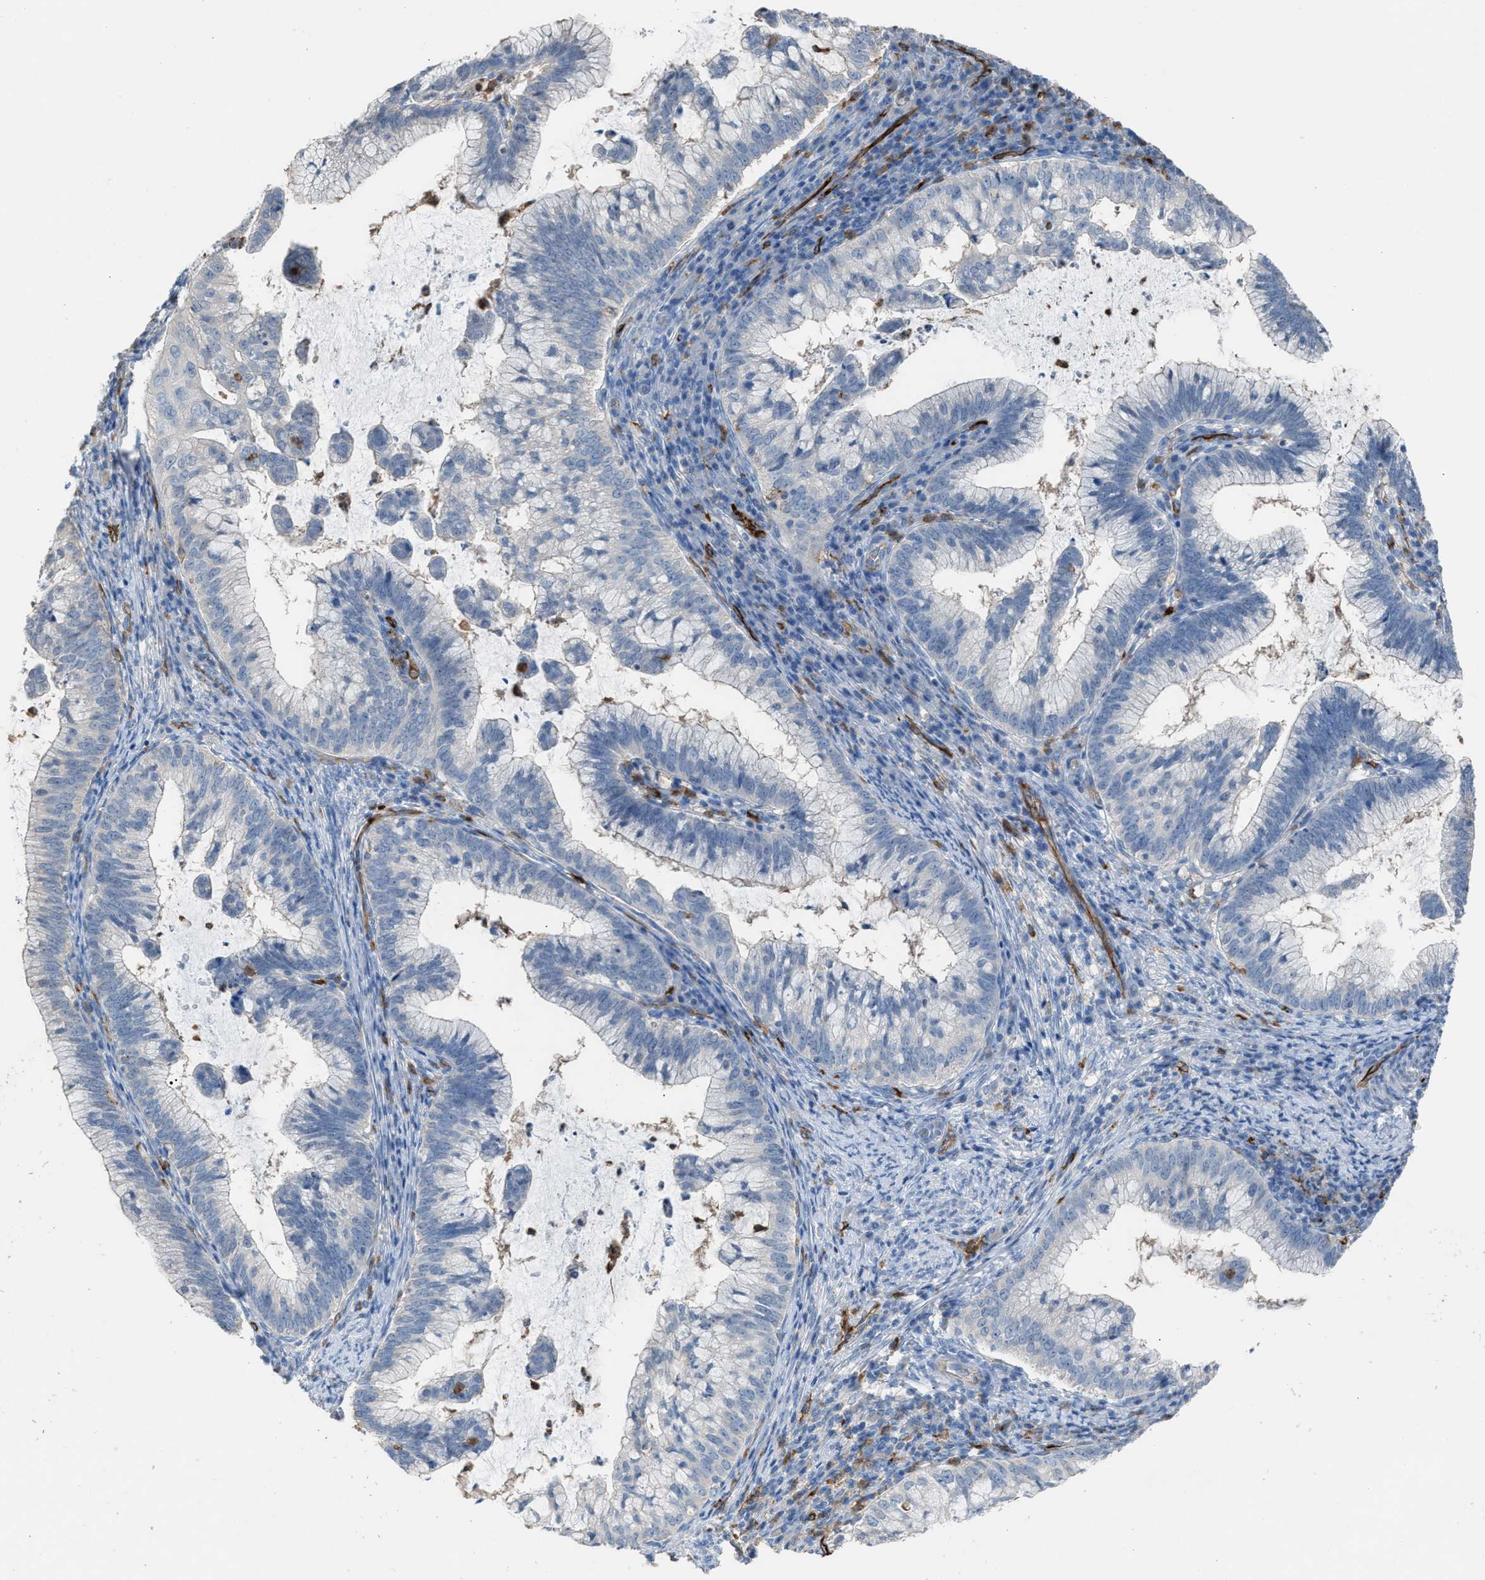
{"staining": {"intensity": "negative", "quantity": "none", "location": "none"}, "tissue": "cervical cancer", "cell_type": "Tumor cells", "image_type": "cancer", "snomed": [{"axis": "morphology", "description": "Adenocarcinoma, NOS"}, {"axis": "topography", "description": "Cervix"}], "caption": "IHC photomicrograph of neoplastic tissue: adenocarcinoma (cervical) stained with DAB reveals no significant protein expression in tumor cells.", "gene": "DYSF", "patient": {"sex": "female", "age": 36}}